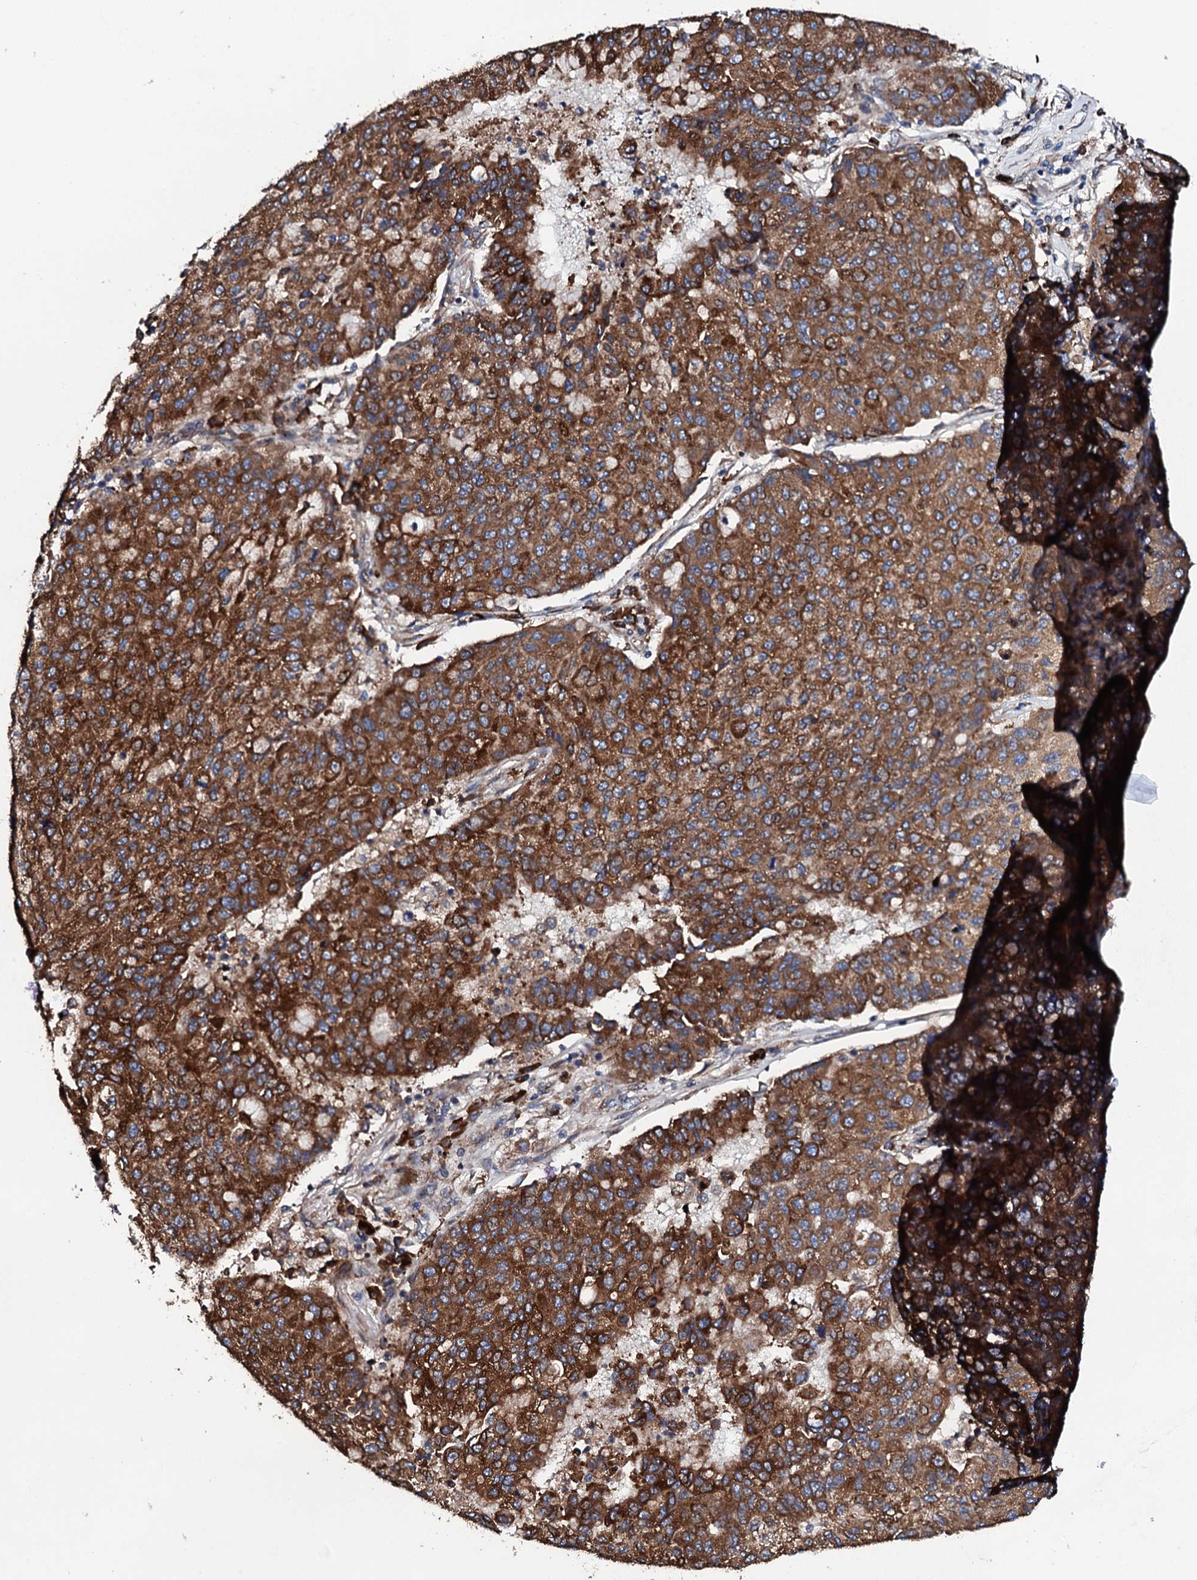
{"staining": {"intensity": "strong", "quantity": ">75%", "location": "cytoplasmic/membranous"}, "tissue": "lung cancer", "cell_type": "Tumor cells", "image_type": "cancer", "snomed": [{"axis": "morphology", "description": "Squamous cell carcinoma, NOS"}, {"axis": "topography", "description": "Lung"}], "caption": "Protein expression analysis of human lung cancer reveals strong cytoplasmic/membranous positivity in about >75% of tumor cells.", "gene": "LIPT2", "patient": {"sex": "male", "age": 74}}